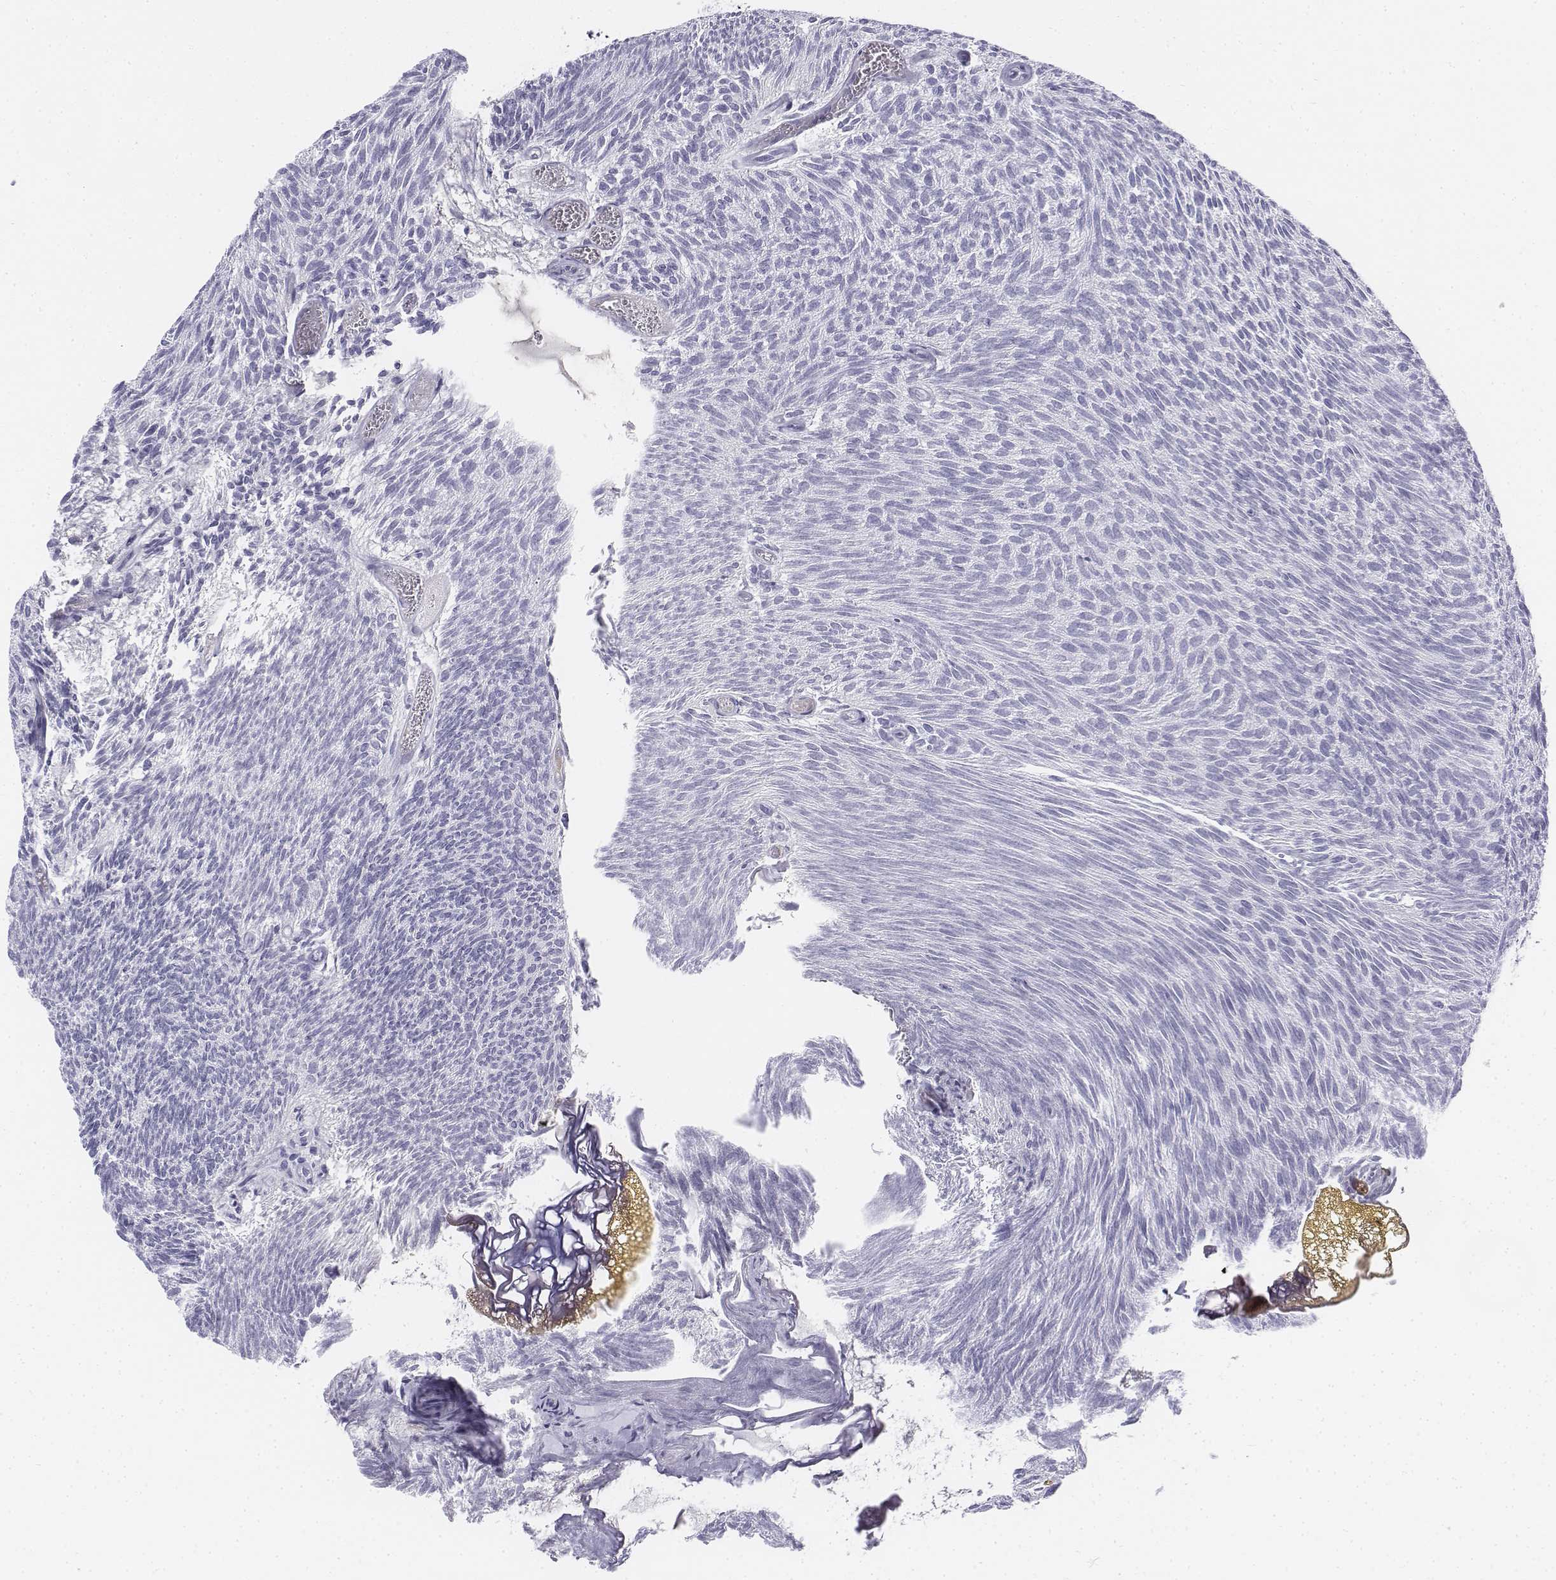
{"staining": {"intensity": "negative", "quantity": "none", "location": "none"}, "tissue": "urothelial cancer", "cell_type": "Tumor cells", "image_type": "cancer", "snomed": [{"axis": "morphology", "description": "Urothelial carcinoma, Low grade"}, {"axis": "topography", "description": "Urinary bladder"}], "caption": "High power microscopy histopathology image of an immunohistochemistry histopathology image of urothelial carcinoma (low-grade), revealing no significant staining in tumor cells. (DAB (3,3'-diaminobenzidine) immunohistochemistry (IHC) with hematoxylin counter stain).", "gene": "TH", "patient": {"sex": "male", "age": 77}}